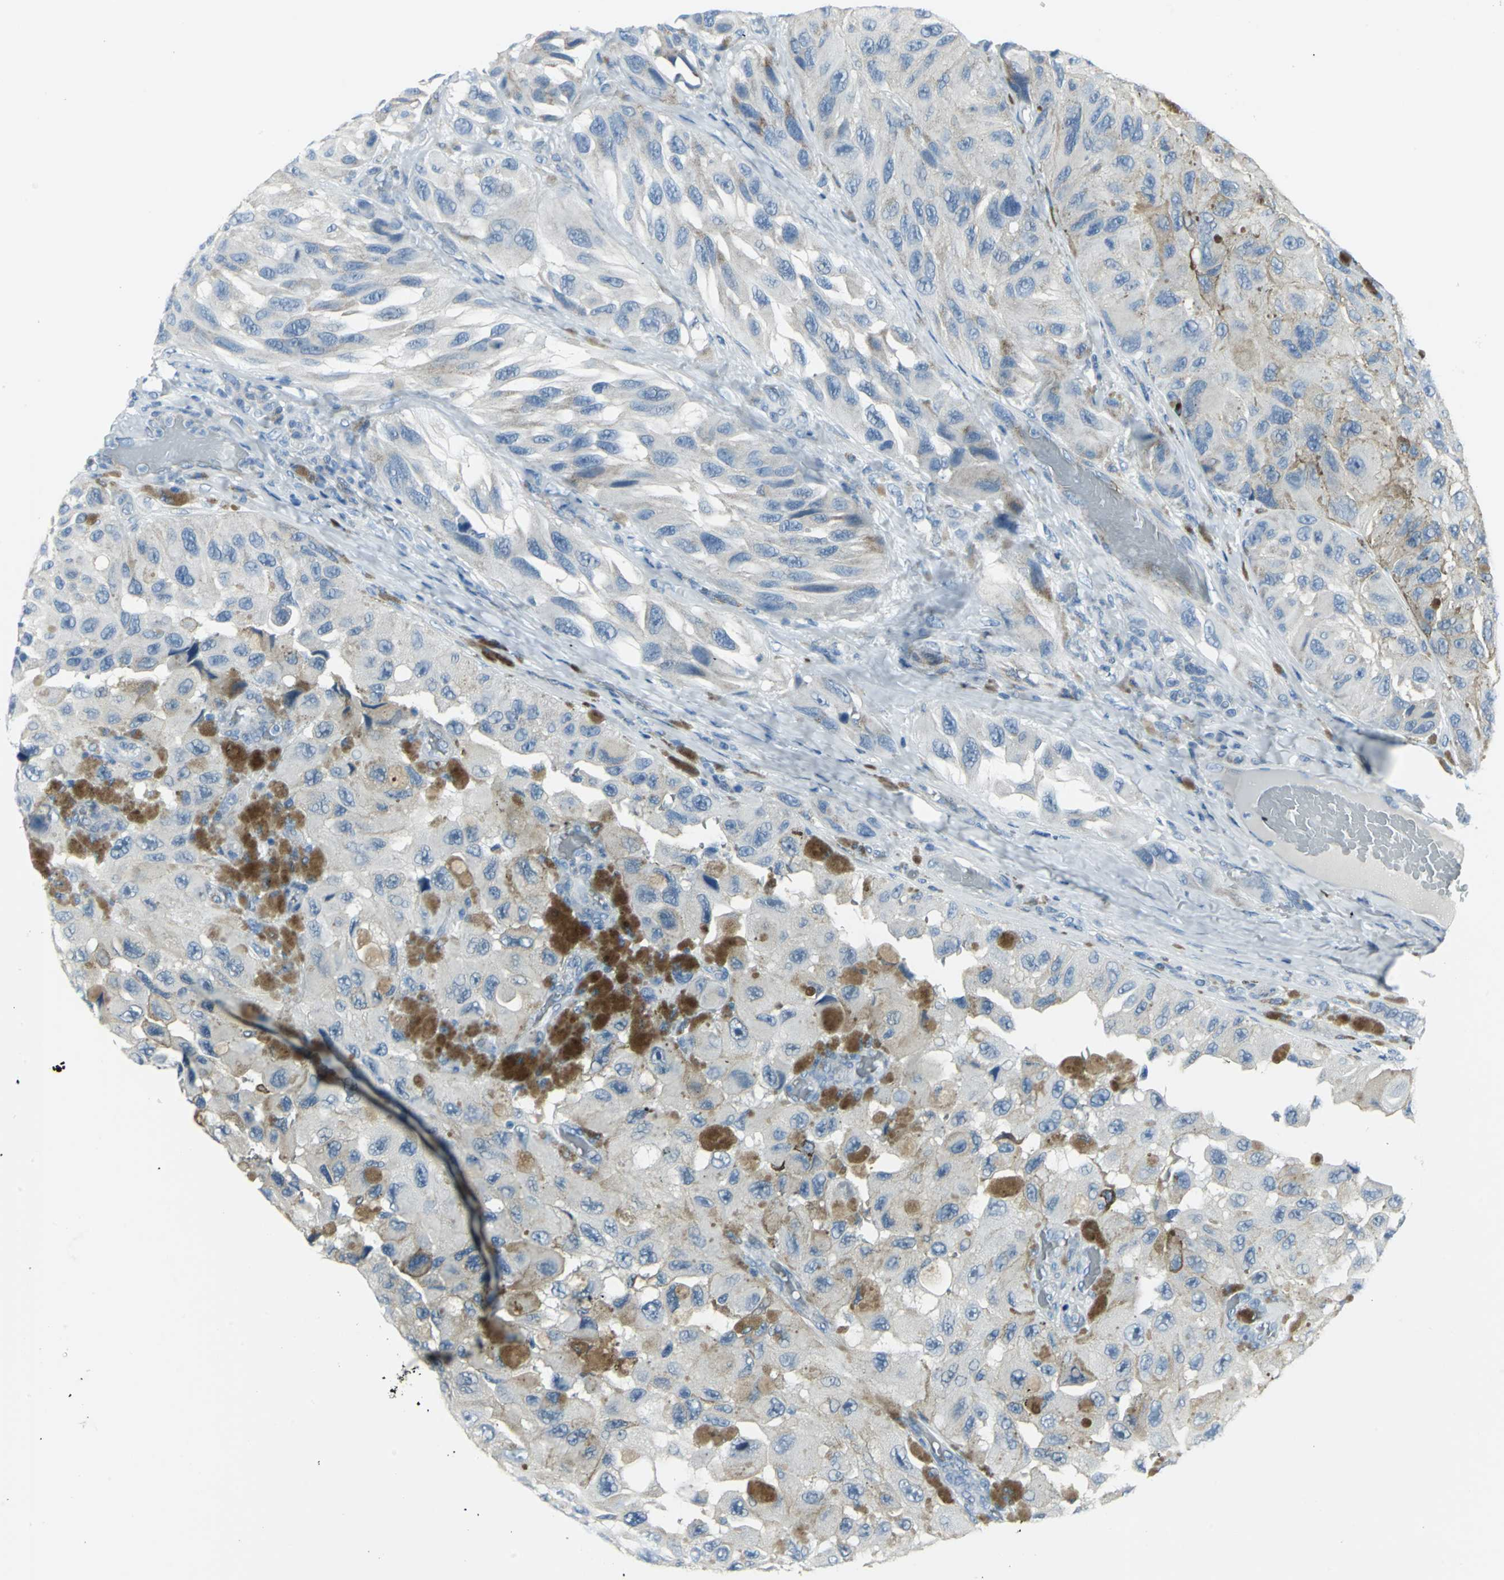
{"staining": {"intensity": "negative", "quantity": "none", "location": "none"}, "tissue": "melanoma", "cell_type": "Tumor cells", "image_type": "cancer", "snomed": [{"axis": "morphology", "description": "Malignant melanoma, NOS"}, {"axis": "topography", "description": "Skin"}], "caption": "This micrograph is of melanoma stained with immunohistochemistry to label a protein in brown with the nuclei are counter-stained blue. There is no staining in tumor cells.", "gene": "DNAI2", "patient": {"sex": "female", "age": 73}}